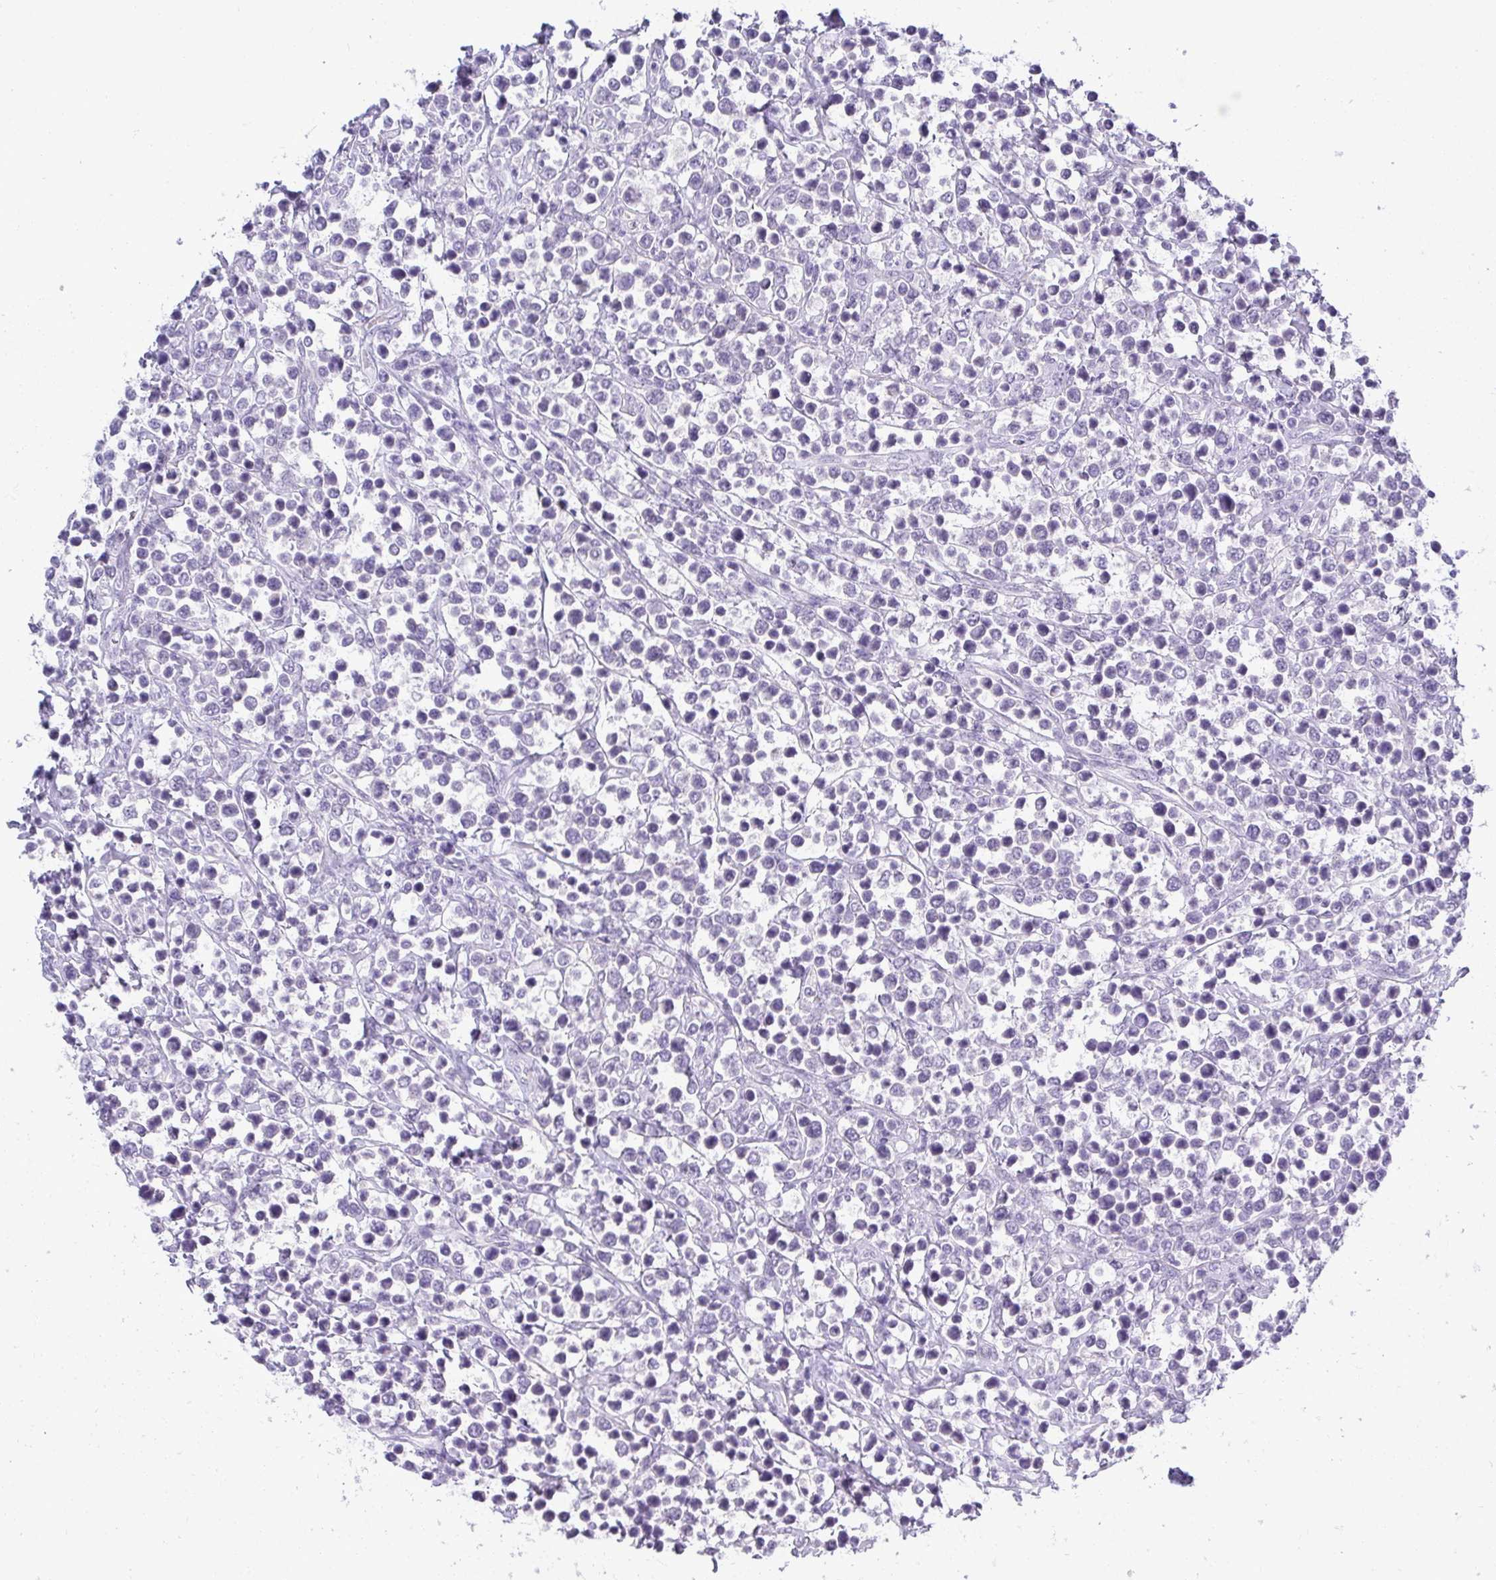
{"staining": {"intensity": "negative", "quantity": "none", "location": "none"}, "tissue": "lymphoma", "cell_type": "Tumor cells", "image_type": "cancer", "snomed": [{"axis": "morphology", "description": "Malignant lymphoma, non-Hodgkin's type, High grade"}, {"axis": "topography", "description": "Soft tissue"}], "caption": "Tumor cells are negative for protein expression in human lymphoma.", "gene": "TMEM82", "patient": {"sex": "female", "age": 56}}